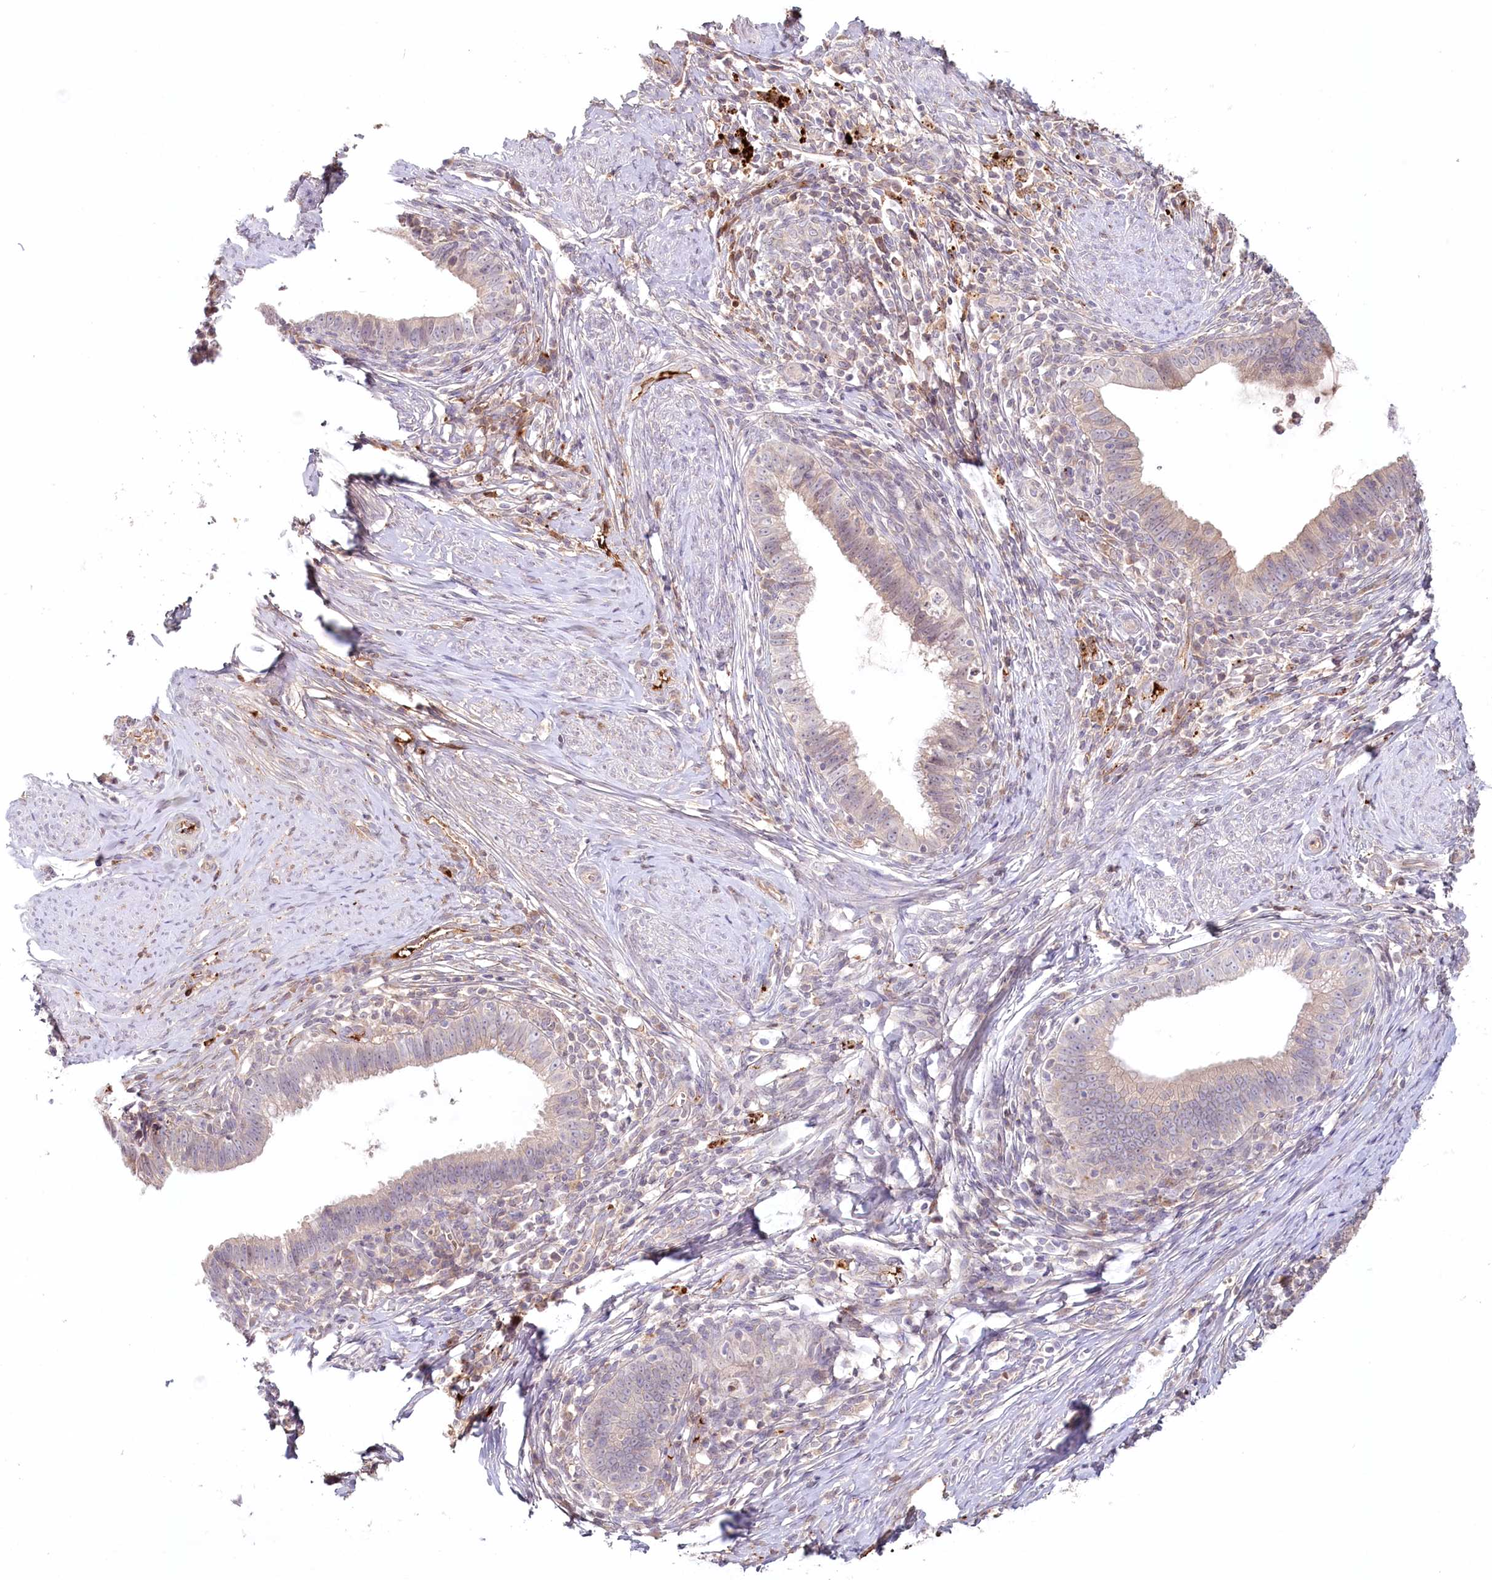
{"staining": {"intensity": "negative", "quantity": "none", "location": "none"}, "tissue": "cervical cancer", "cell_type": "Tumor cells", "image_type": "cancer", "snomed": [{"axis": "morphology", "description": "Adenocarcinoma, NOS"}, {"axis": "topography", "description": "Cervix"}], "caption": "Histopathology image shows no protein positivity in tumor cells of adenocarcinoma (cervical) tissue. (DAB (3,3'-diaminobenzidine) immunohistochemistry (IHC), high magnification).", "gene": "PSAPL1", "patient": {"sex": "female", "age": 36}}